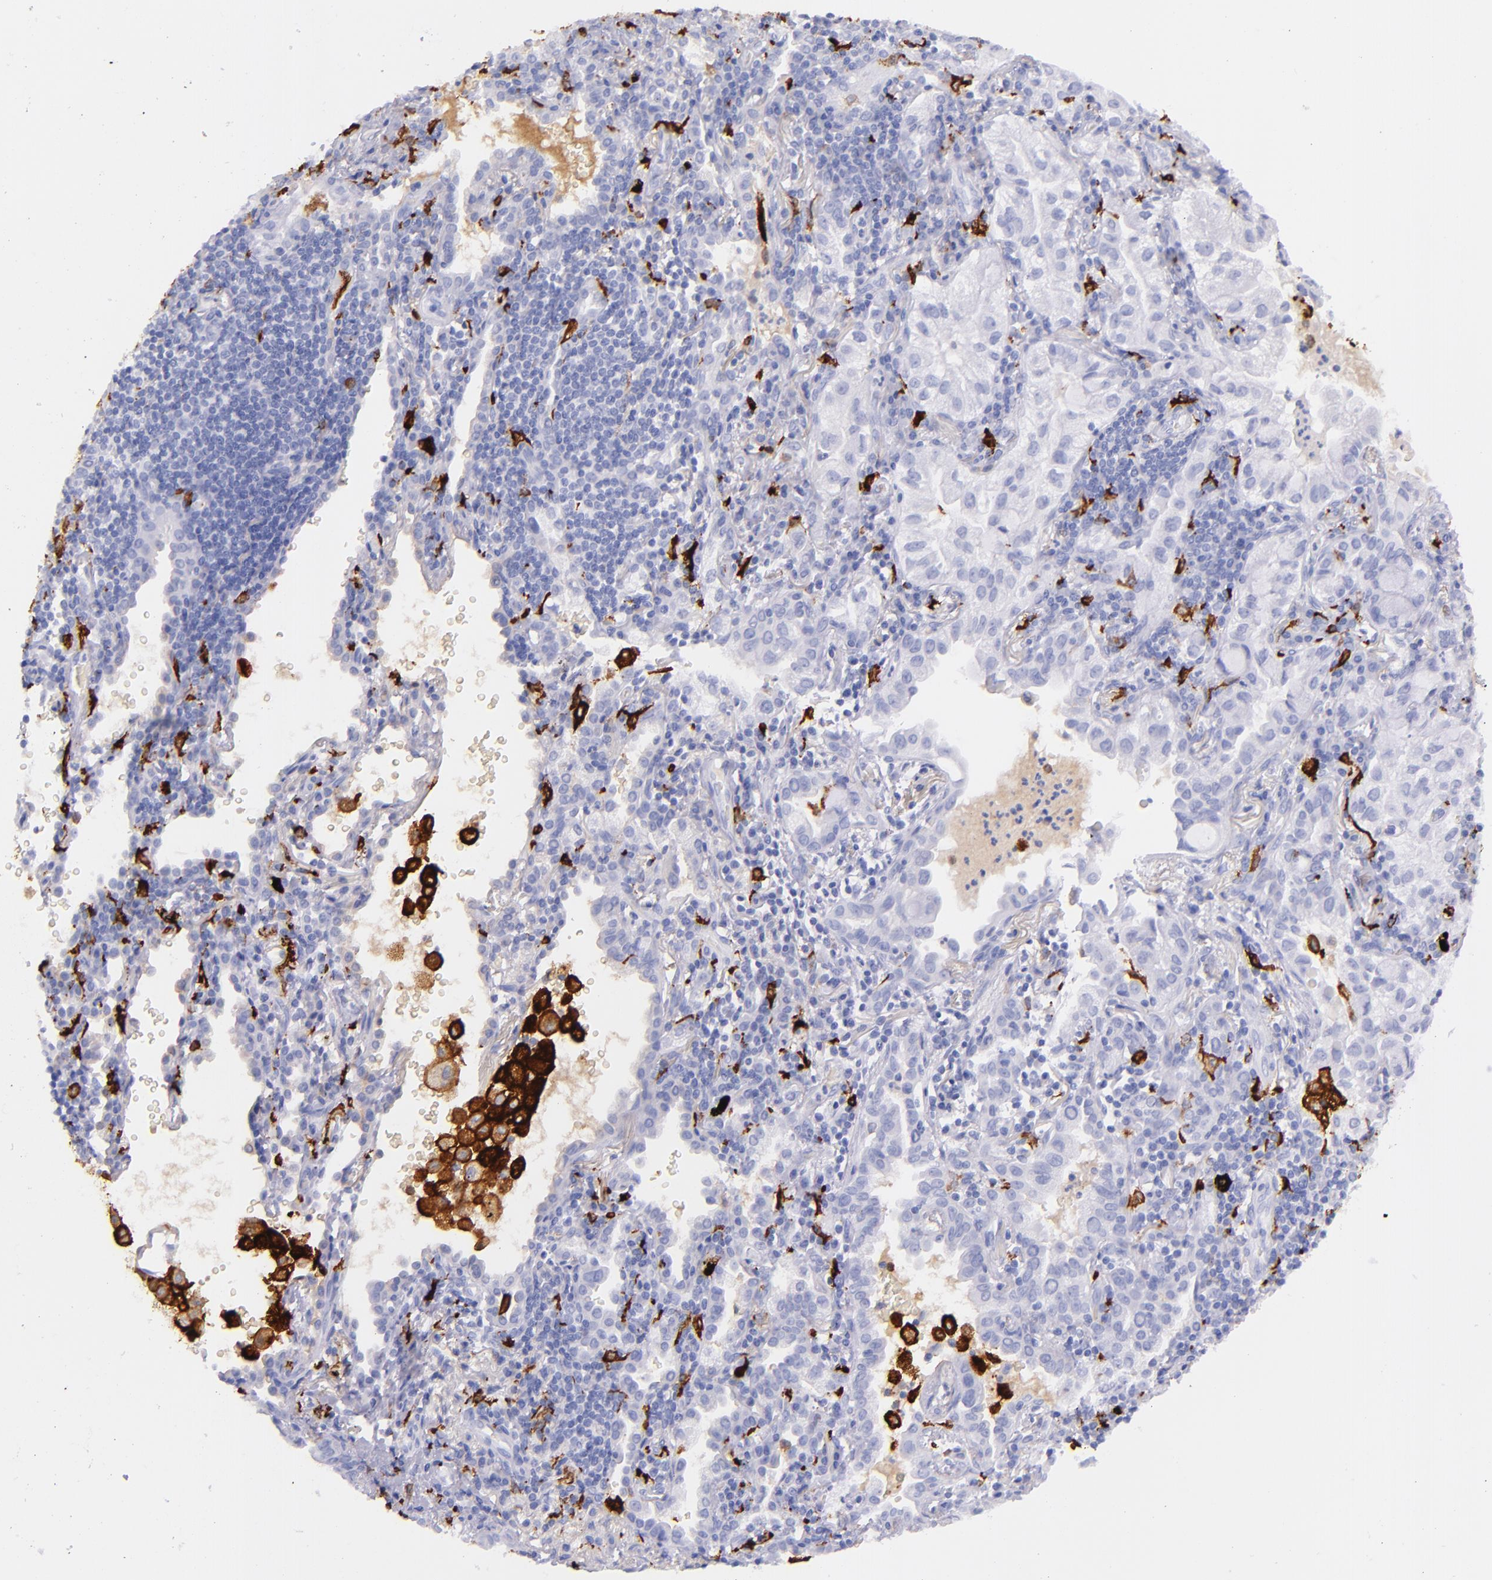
{"staining": {"intensity": "negative", "quantity": "none", "location": "none"}, "tissue": "lung cancer", "cell_type": "Tumor cells", "image_type": "cancer", "snomed": [{"axis": "morphology", "description": "Adenocarcinoma, NOS"}, {"axis": "topography", "description": "Lung"}], "caption": "Image shows no protein positivity in tumor cells of lung adenocarcinoma tissue. (Stains: DAB IHC with hematoxylin counter stain, Microscopy: brightfield microscopy at high magnification).", "gene": "CD163", "patient": {"sex": "female", "age": 50}}